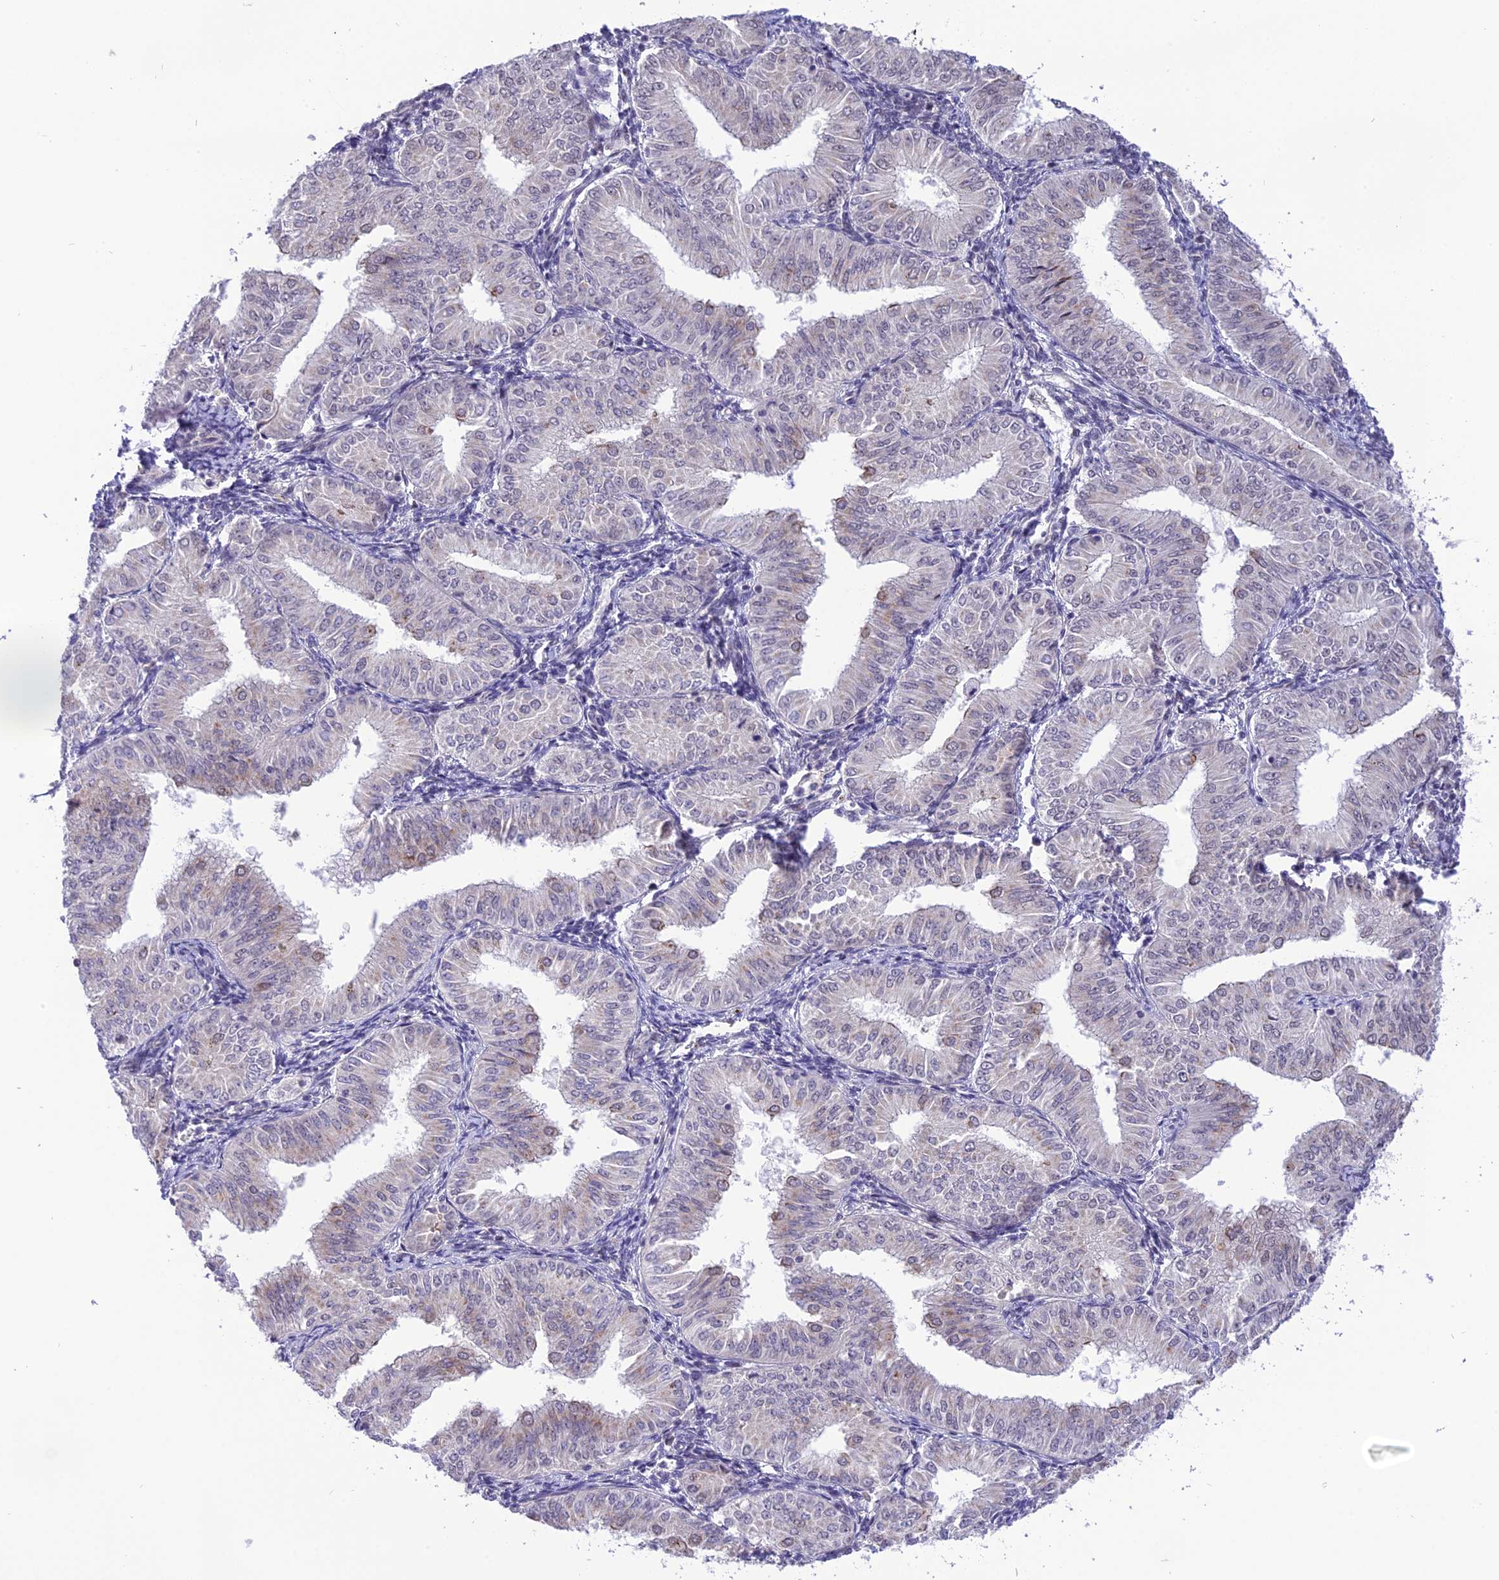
{"staining": {"intensity": "weak", "quantity": "<25%", "location": "cytoplasmic/membranous"}, "tissue": "endometrial cancer", "cell_type": "Tumor cells", "image_type": "cancer", "snomed": [{"axis": "morphology", "description": "Normal tissue, NOS"}, {"axis": "morphology", "description": "Adenocarcinoma, NOS"}, {"axis": "topography", "description": "Endometrium"}], "caption": "Endometrial adenocarcinoma stained for a protein using immunohistochemistry exhibits no positivity tumor cells.", "gene": "ZNF837", "patient": {"sex": "female", "age": 53}}